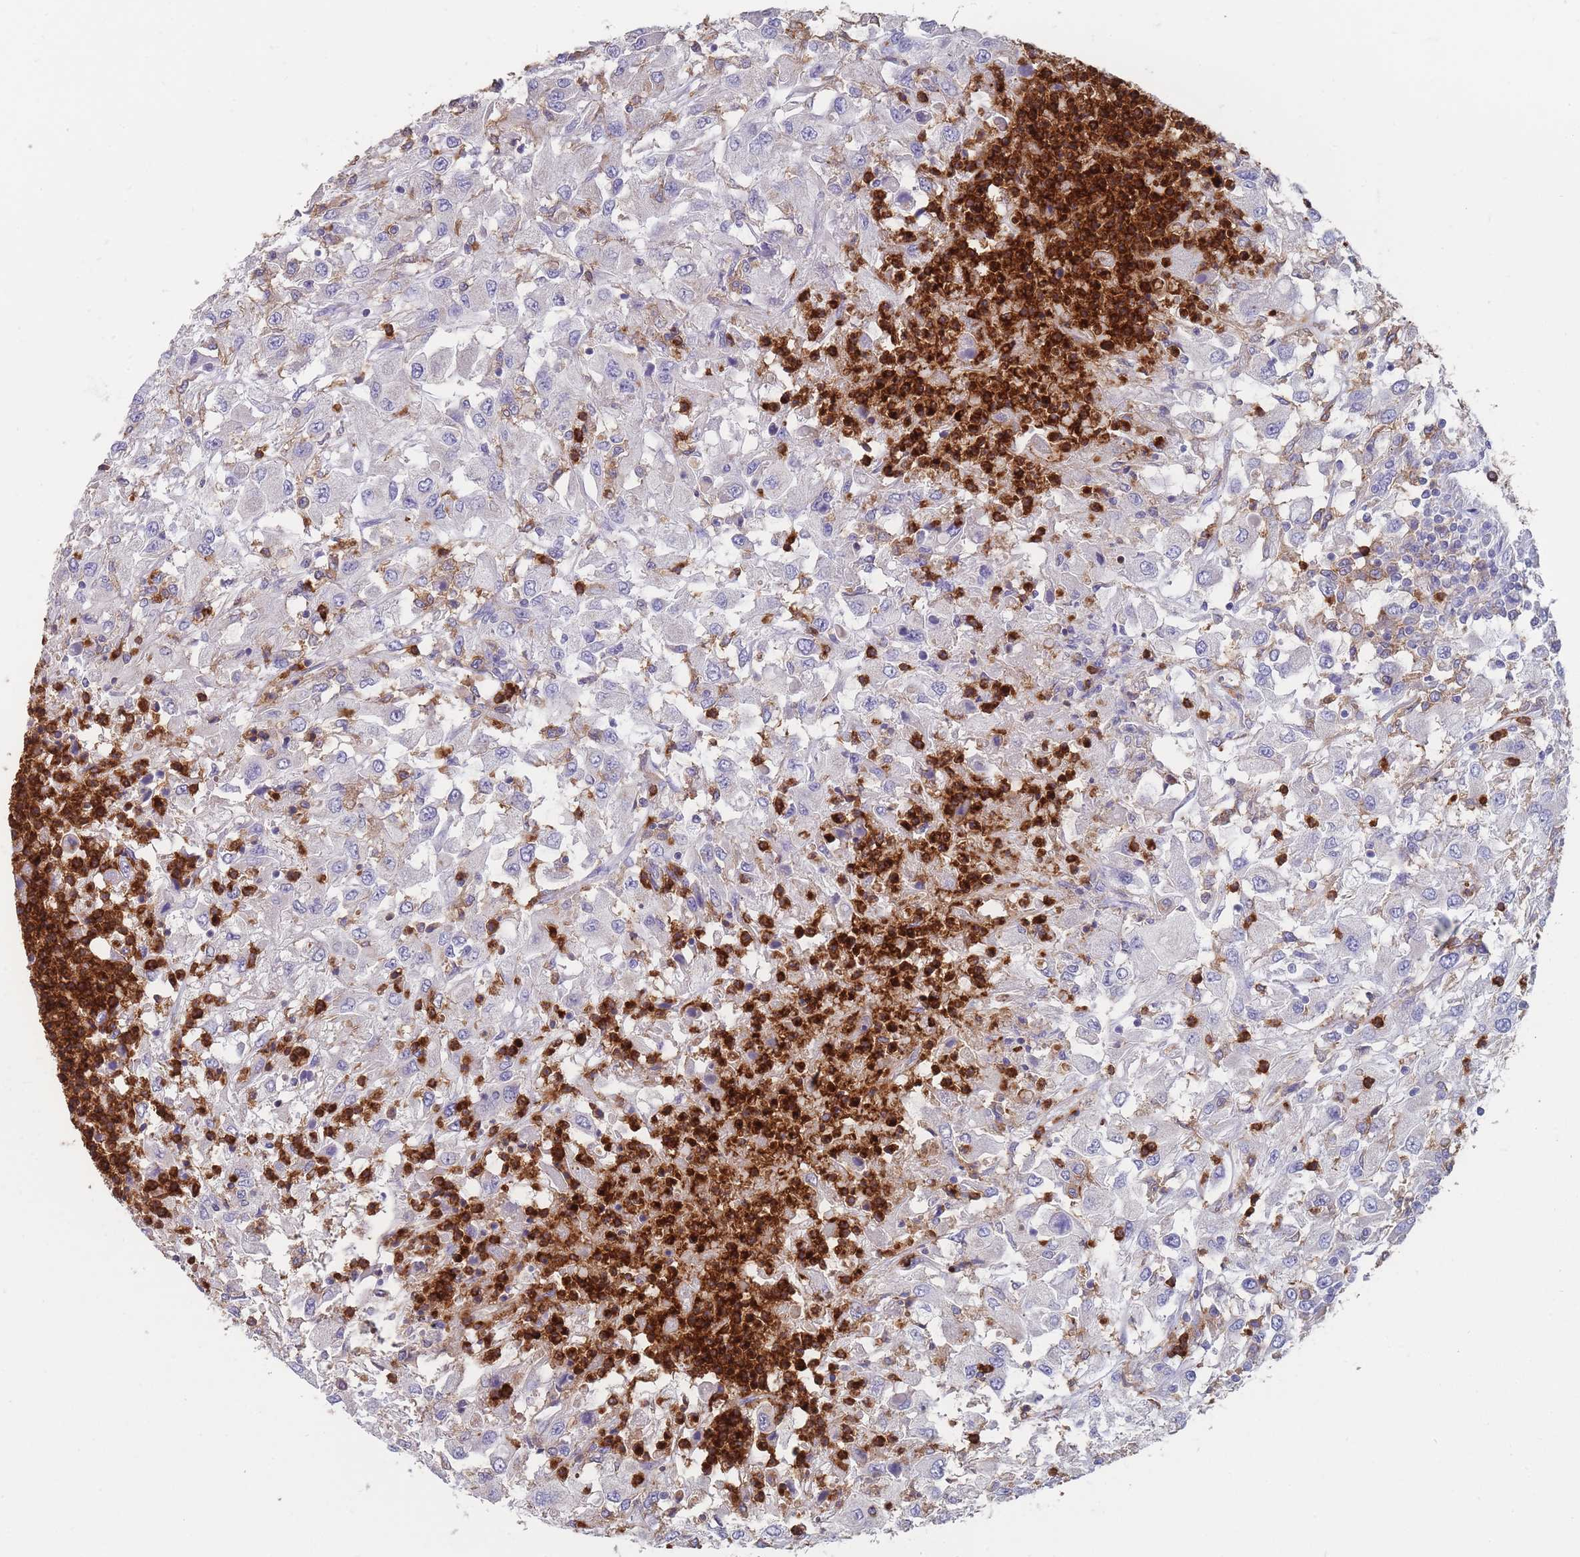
{"staining": {"intensity": "negative", "quantity": "none", "location": "none"}, "tissue": "renal cancer", "cell_type": "Tumor cells", "image_type": "cancer", "snomed": [{"axis": "morphology", "description": "Adenocarcinoma, NOS"}, {"axis": "topography", "description": "Kidney"}], "caption": "Protein analysis of adenocarcinoma (renal) shows no significant staining in tumor cells. The staining is performed using DAB (3,3'-diaminobenzidine) brown chromogen with nuclei counter-stained in using hematoxylin.", "gene": "CLEC12A", "patient": {"sex": "female", "age": 67}}